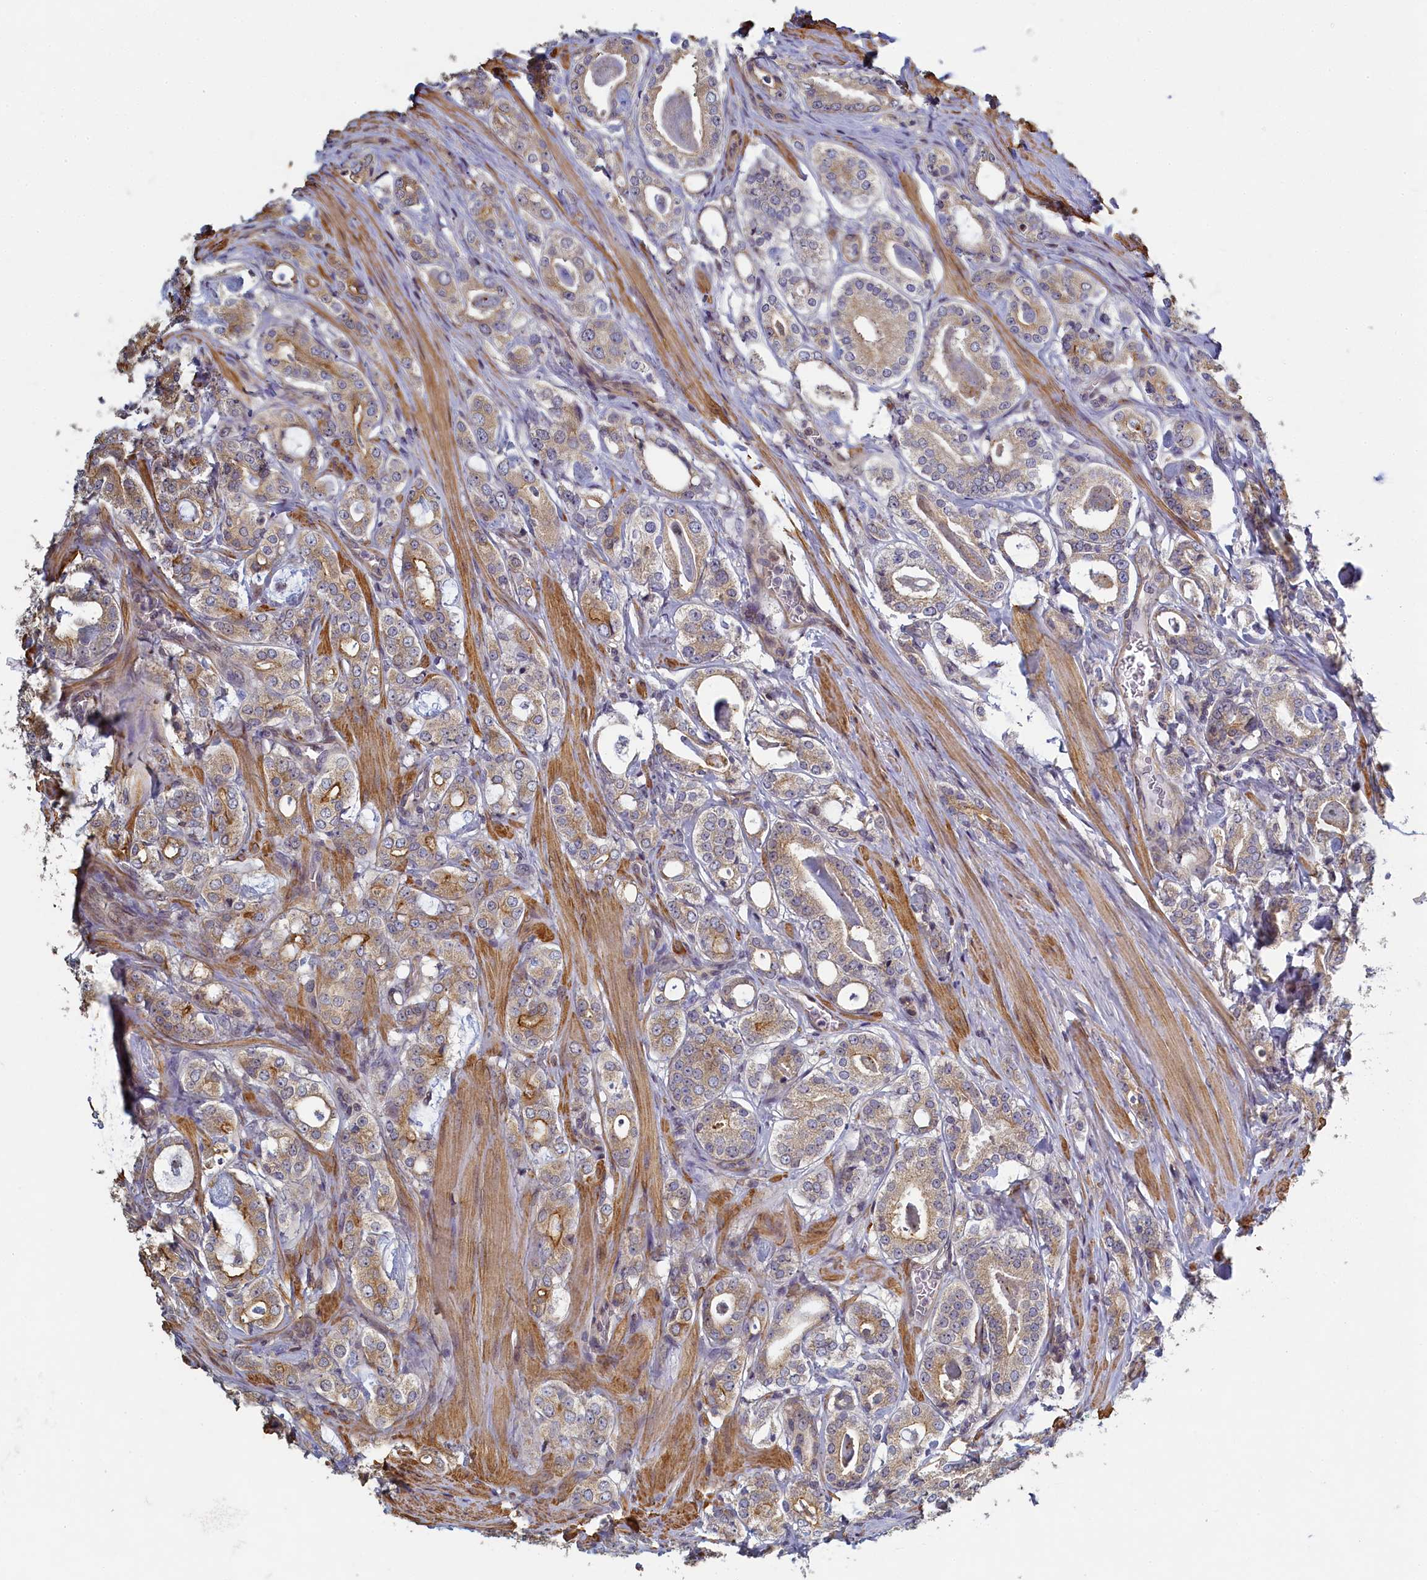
{"staining": {"intensity": "moderate", "quantity": "<25%", "location": "cytoplasmic/membranous"}, "tissue": "prostate cancer", "cell_type": "Tumor cells", "image_type": "cancer", "snomed": [{"axis": "morphology", "description": "Adenocarcinoma, High grade"}, {"axis": "topography", "description": "Prostate"}], "caption": "Tumor cells reveal moderate cytoplasmic/membranous staining in approximately <25% of cells in prostate cancer. Immunohistochemistry (ihc) stains the protein in brown and the nuclei are stained blue.", "gene": "DIXDC1", "patient": {"sex": "male", "age": 63}}